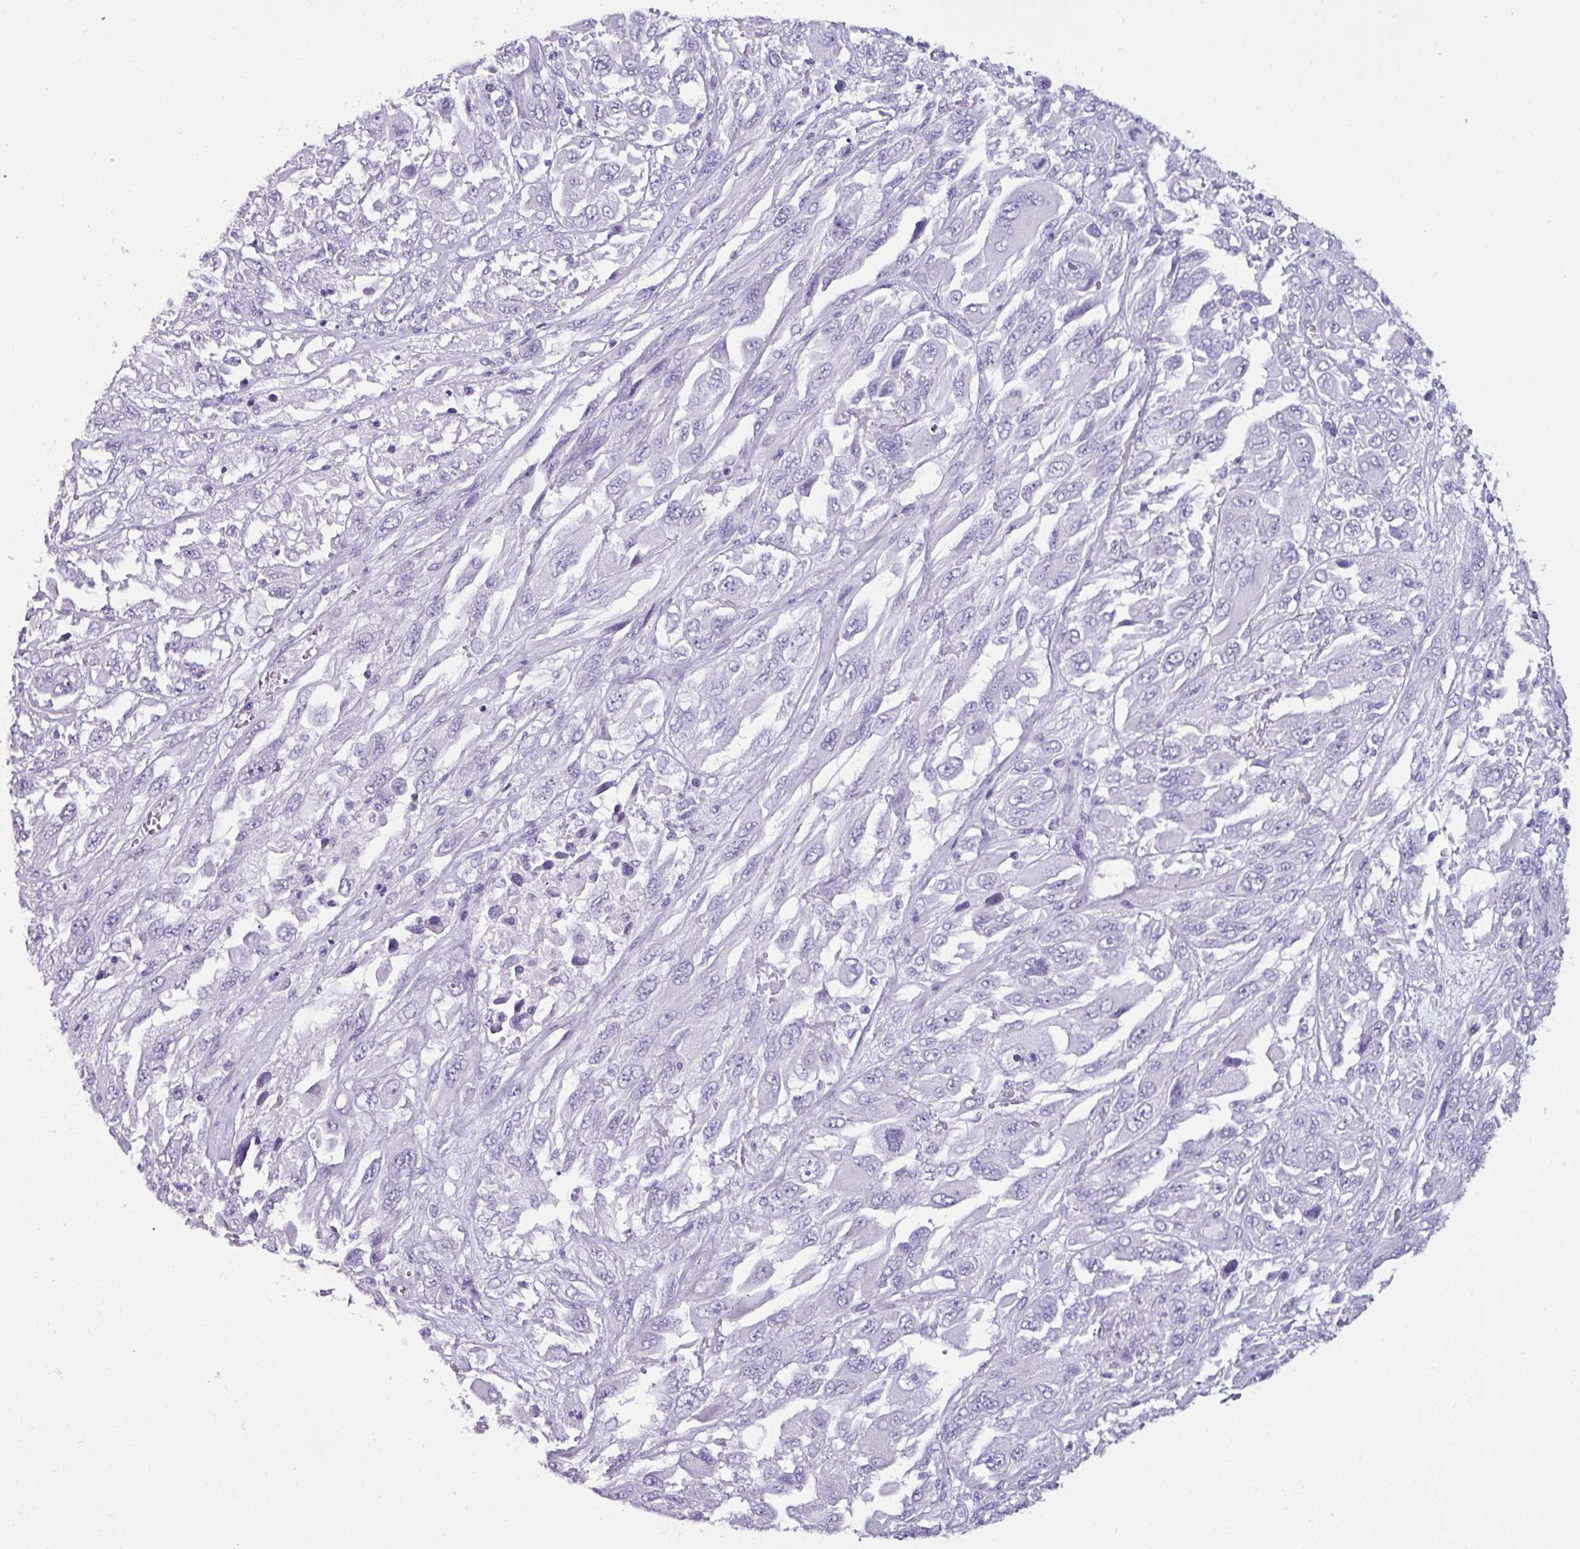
{"staining": {"intensity": "negative", "quantity": "none", "location": "none"}, "tissue": "melanoma", "cell_type": "Tumor cells", "image_type": "cancer", "snomed": [{"axis": "morphology", "description": "Malignant melanoma, NOS"}, {"axis": "topography", "description": "Skin"}], "caption": "DAB immunohistochemical staining of human malignant melanoma demonstrates no significant expression in tumor cells.", "gene": "NAPSA", "patient": {"sex": "female", "age": 91}}